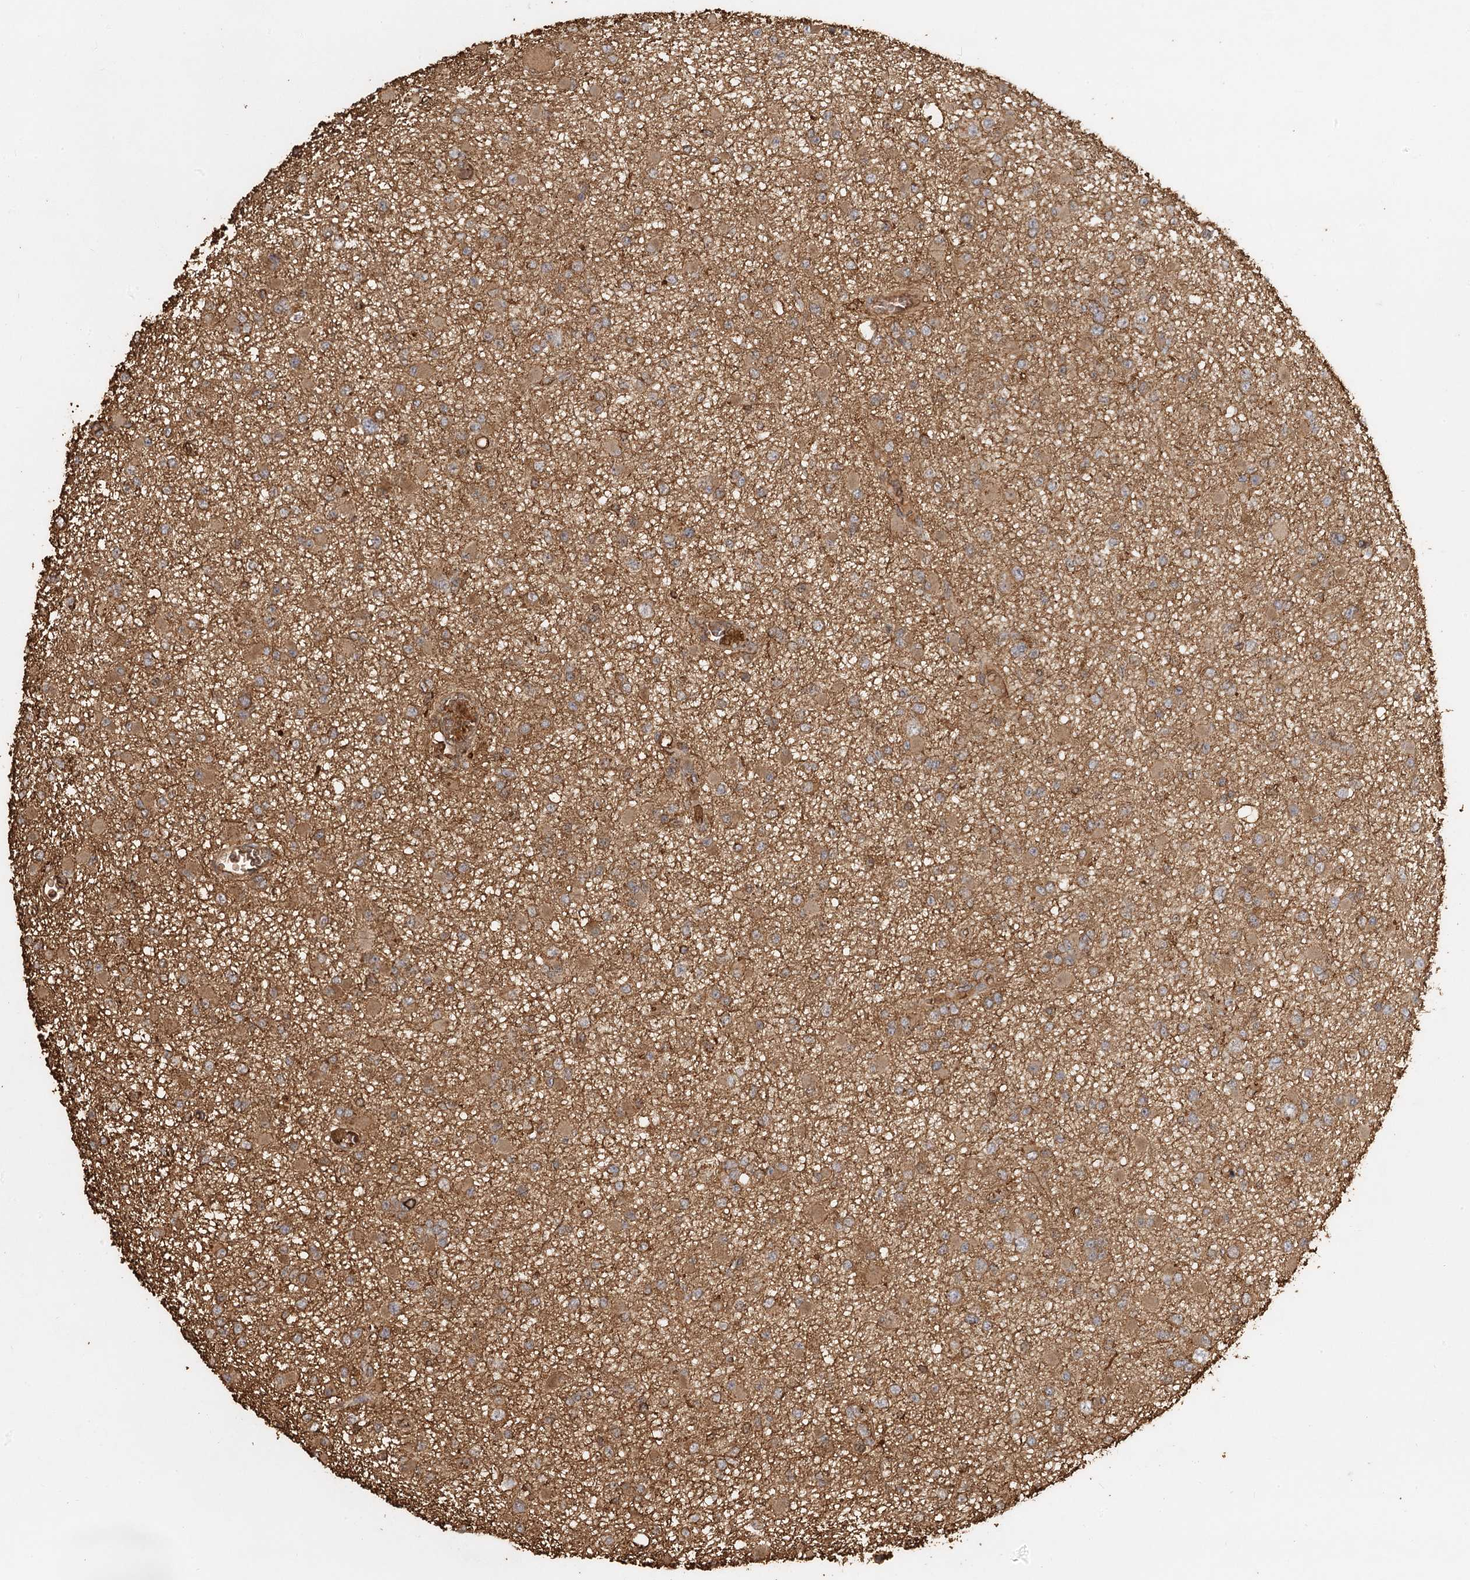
{"staining": {"intensity": "moderate", "quantity": ">75%", "location": "cytoplasmic/membranous"}, "tissue": "glioma", "cell_type": "Tumor cells", "image_type": "cancer", "snomed": [{"axis": "morphology", "description": "Glioma, malignant, Low grade"}, {"axis": "topography", "description": "Brain"}], "caption": "Protein analysis of glioma tissue reveals moderate cytoplasmic/membranous positivity in approximately >75% of tumor cells. (IHC, brightfield microscopy, high magnification).", "gene": "PIK3C2A", "patient": {"sex": "female", "age": 22}}